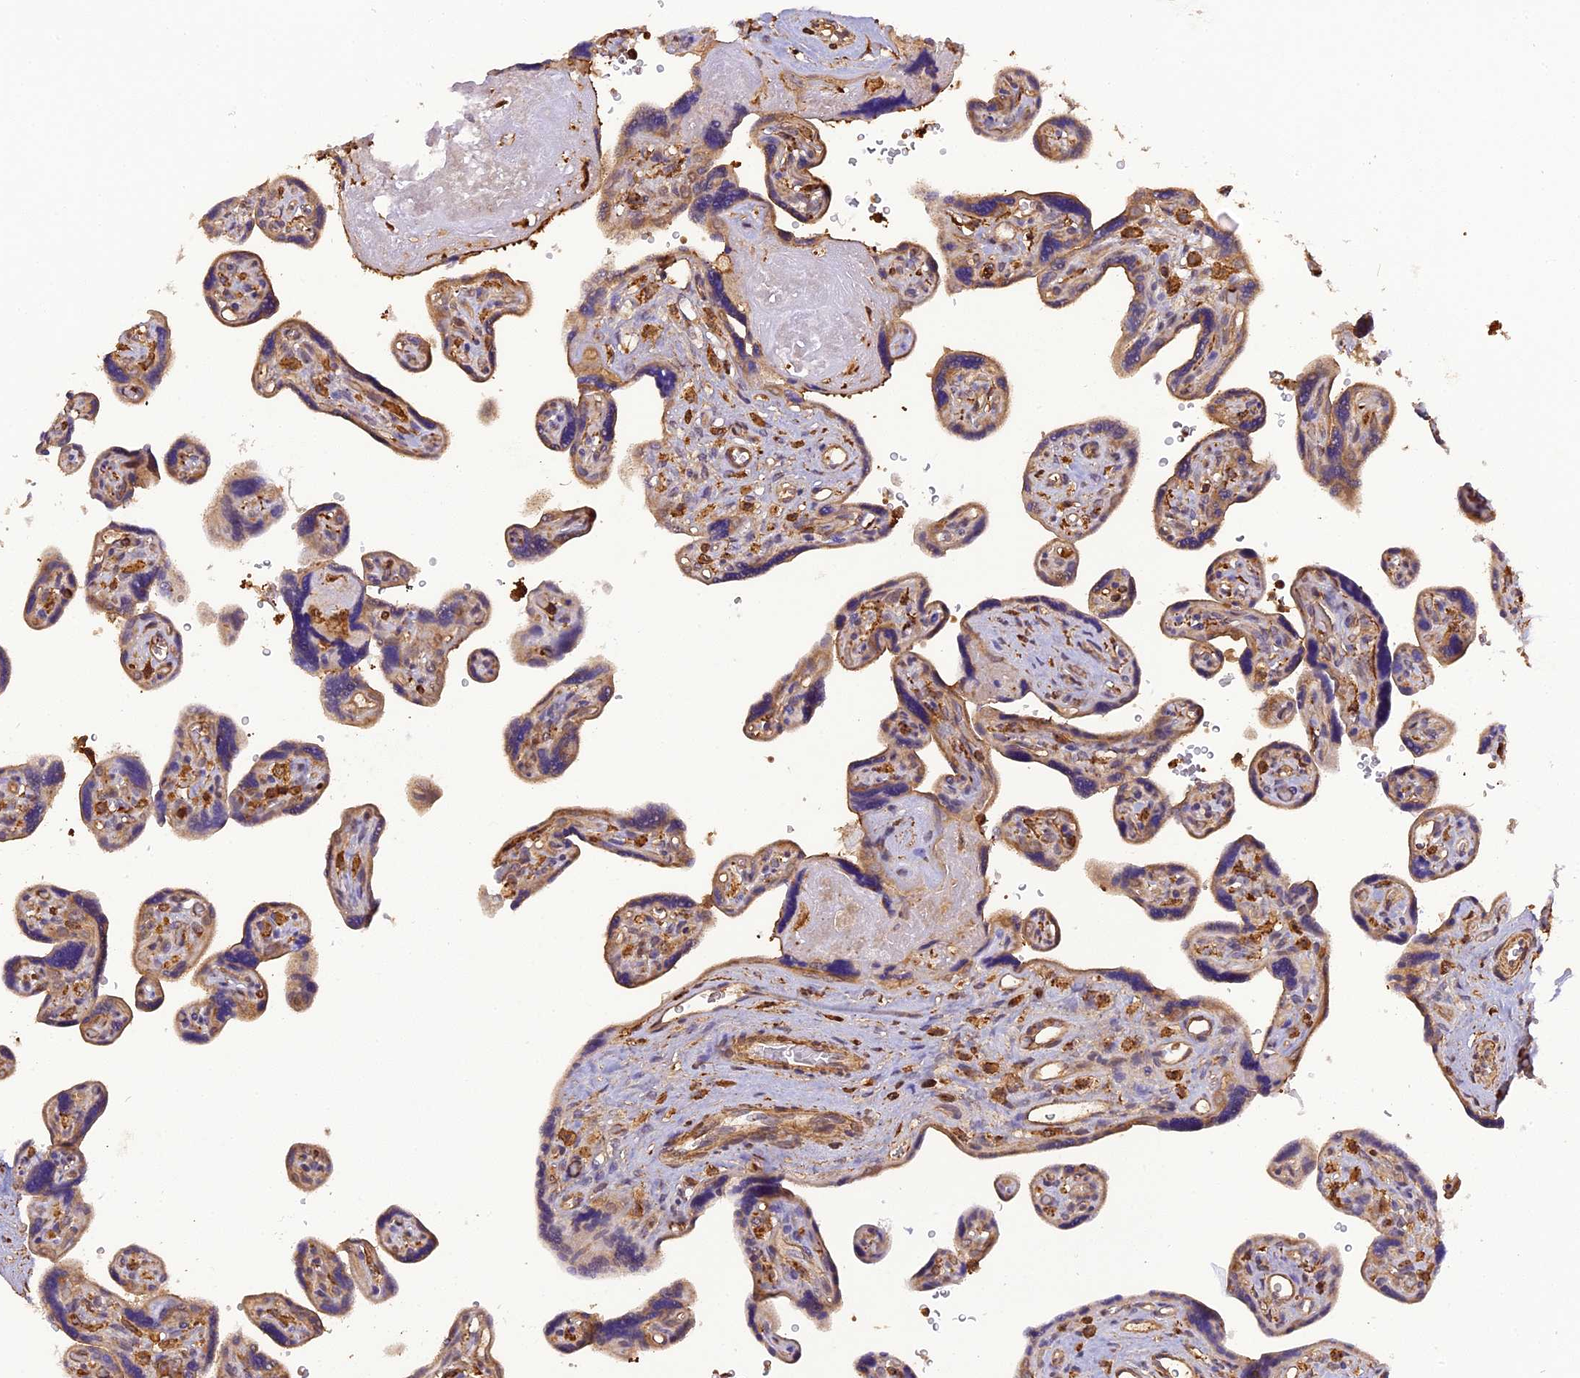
{"staining": {"intensity": "moderate", "quantity": ">75%", "location": "nuclear"}, "tissue": "placenta", "cell_type": "Decidual cells", "image_type": "normal", "snomed": [{"axis": "morphology", "description": "Normal tissue, NOS"}, {"axis": "topography", "description": "Placenta"}], "caption": "Brown immunohistochemical staining in benign placenta demonstrates moderate nuclear staining in about >75% of decidual cells.", "gene": "STOML1", "patient": {"sex": "female", "age": 39}}